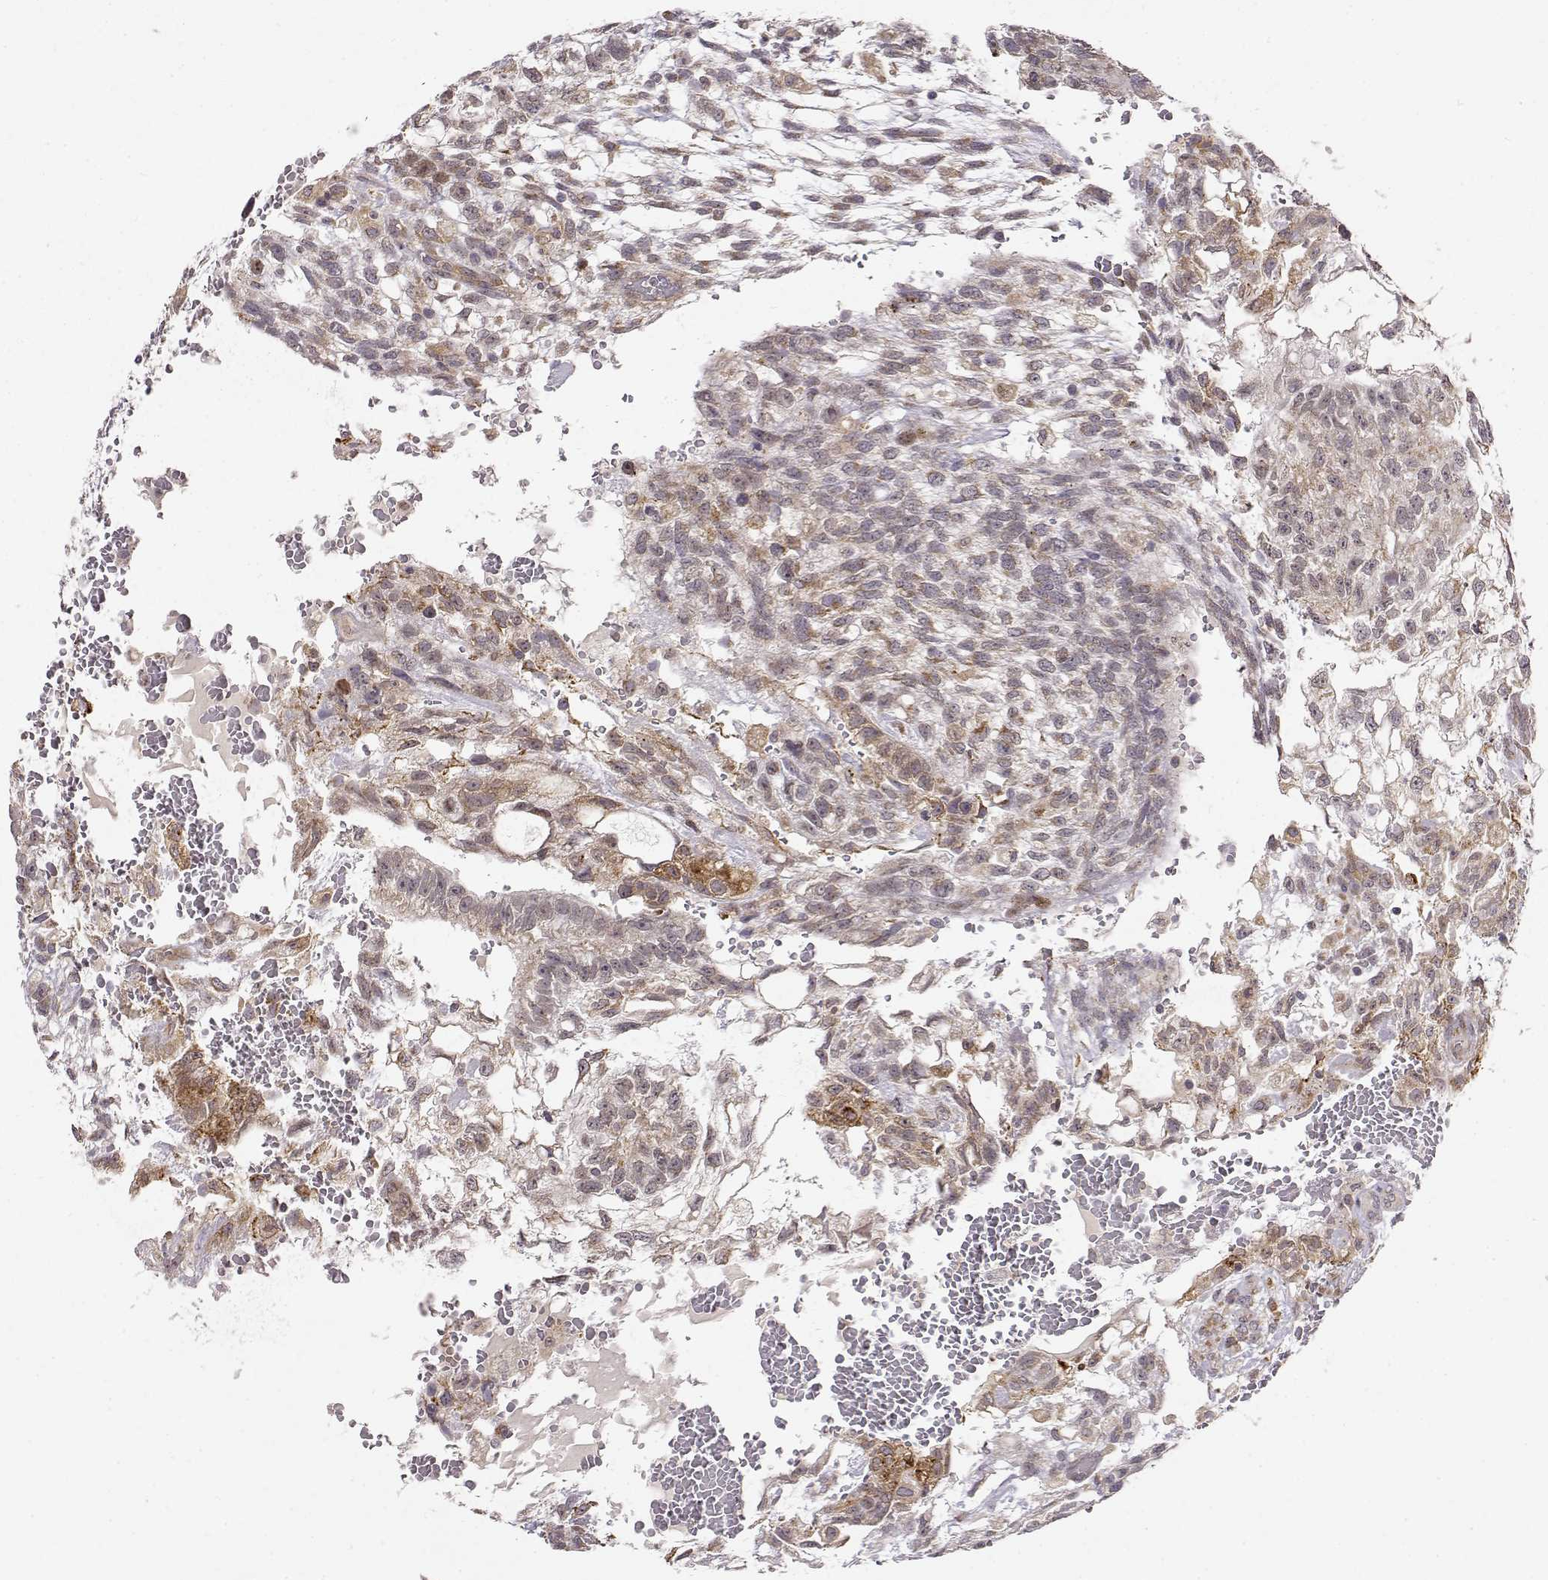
{"staining": {"intensity": "weak", "quantity": ">75%", "location": "cytoplasmic/membranous"}, "tissue": "testis cancer", "cell_type": "Tumor cells", "image_type": "cancer", "snomed": [{"axis": "morphology", "description": "Carcinoma, Embryonal, NOS"}, {"axis": "topography", "description": "Testis"}], "caption": "Human embryonal carcinoma (testis) stained for a protein (brown) demonstrates weak cytoplasmic/membranous positive positivity in approximately >75% of tumor cells.", "gene": "ERGIC2", "patient": {"sex": "male", "age": 32}}